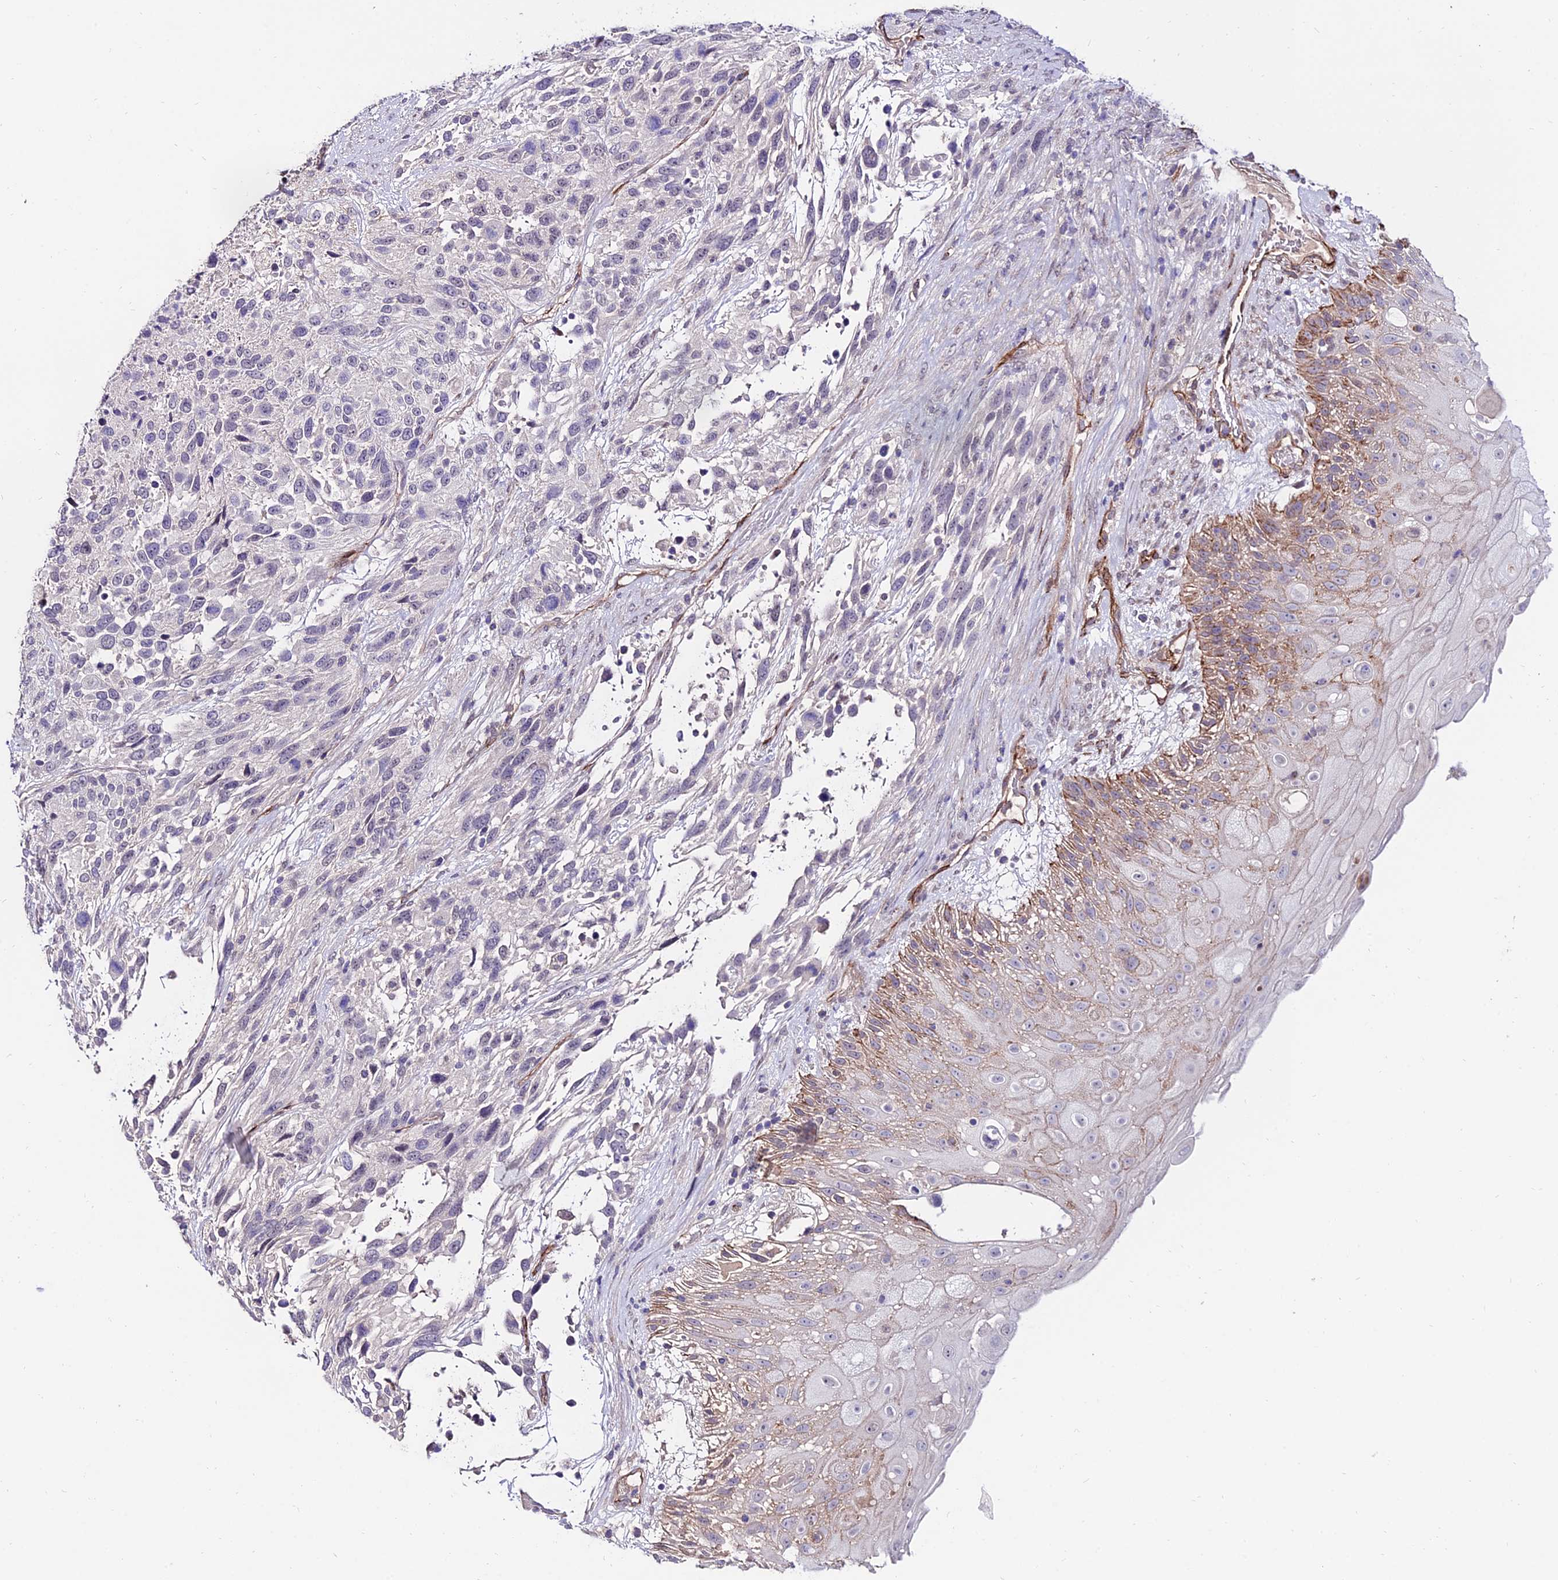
{"staining": {"intensity": "weak", "quantity": "<25%", "location": "cytoplasmic/membranous"}, "tissue": "urothelial cancer", "cell_type": "Tumor cells", "image_type": "cancer", "snomed": [{"axis": "morphology", "description": "Urothelial carcinoma, High grade"}, {"axis": "topography", "description": "Urinary bladder"}], "caption": "Micrograph shows no significant protein positivity in tumor cells of urothelial cancer.", "gene": "ALDH3B2", "patient": {"sex": "female", "age": 70}}